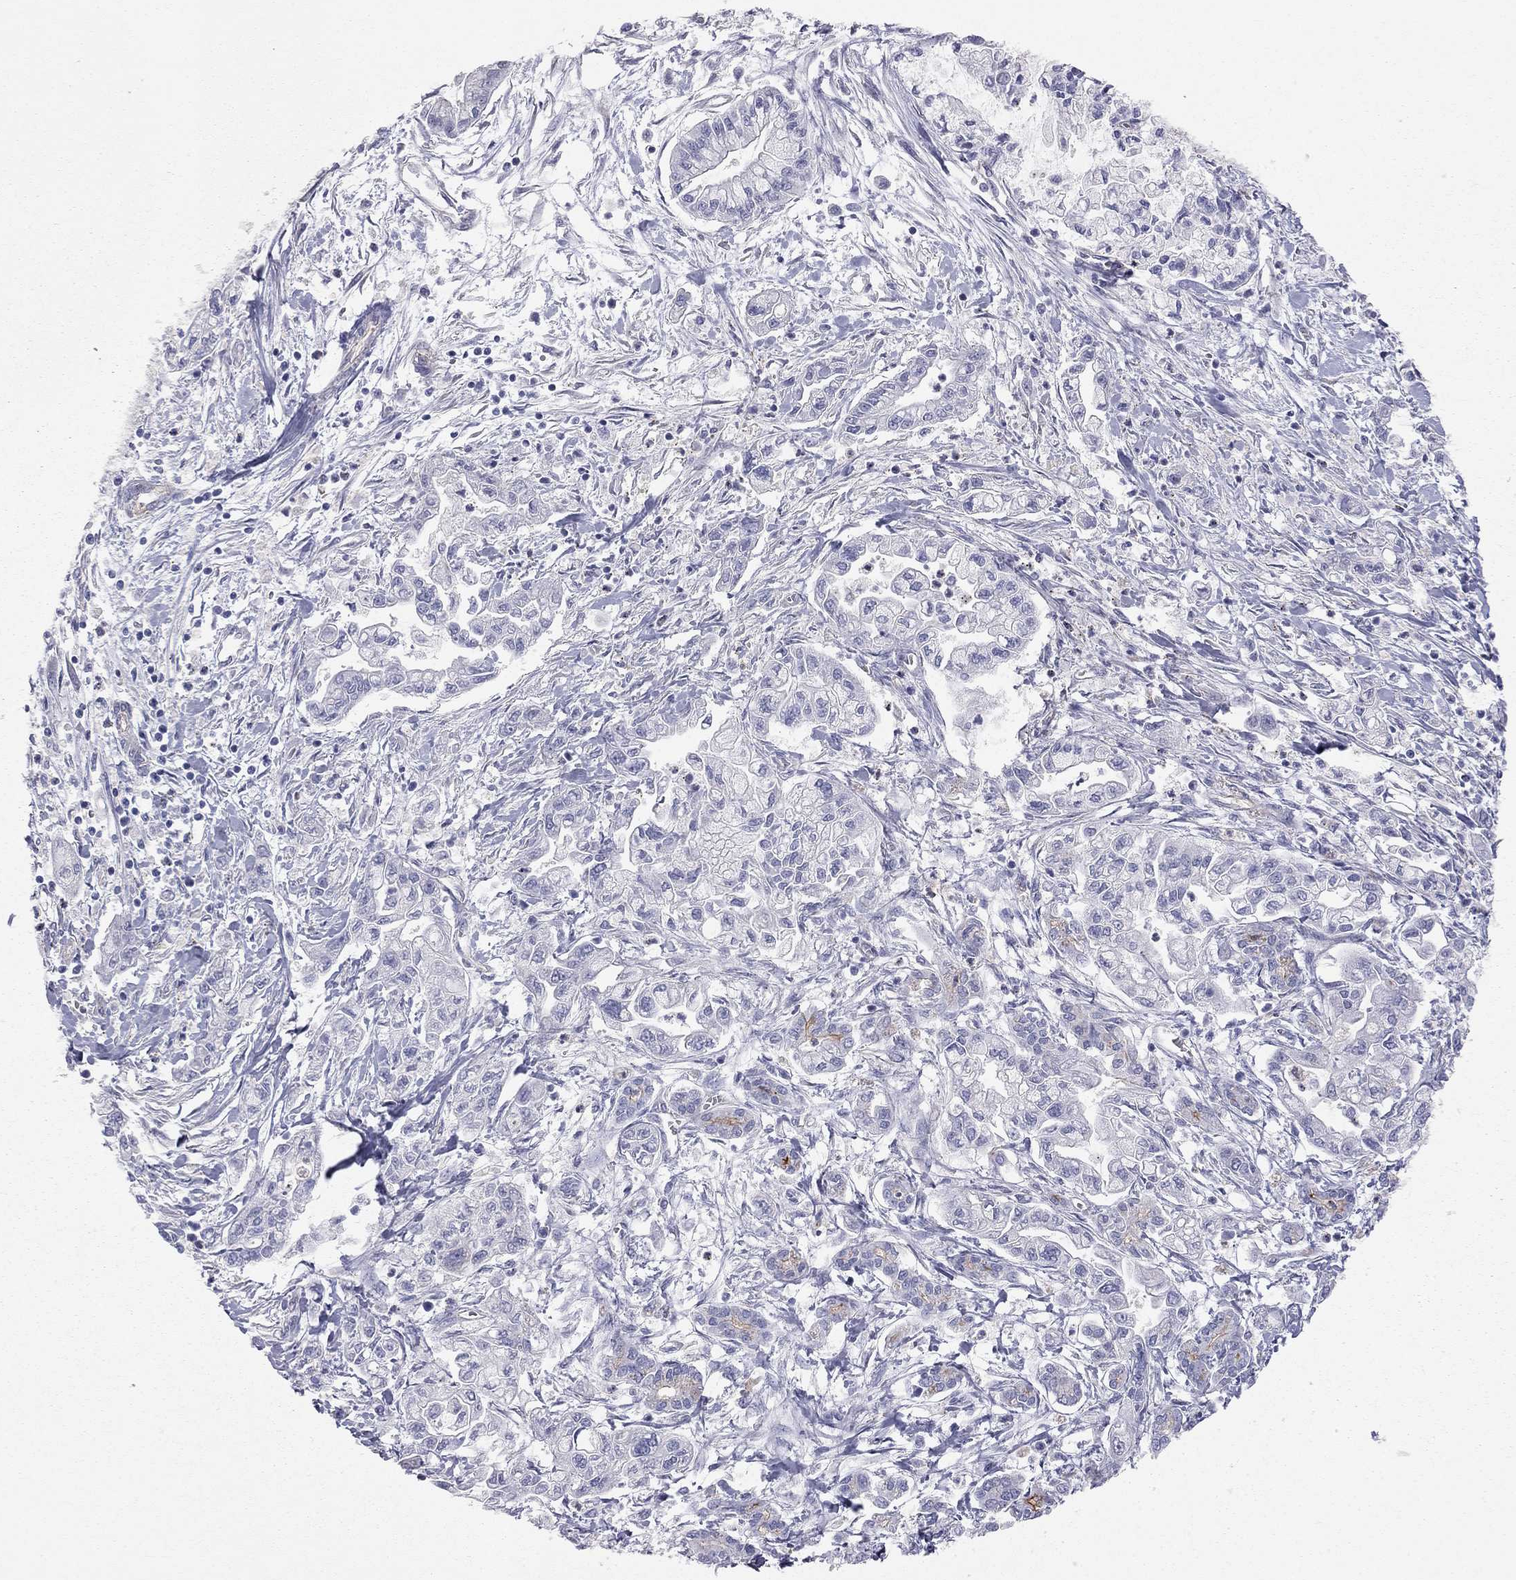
{"staining": {"intensity": "negative", "quantity": "none", "location": "none"}, "tissue": "pancreatic cancer", "cell_type": "Tumor cells", "image_type": "cancer", "snomed": [{"axis": "morphology", "description": "Adenocarcinoma, NOS"}, {"axis": "topography", "description": "Pancreas"}], "caption": "A histopathology image of human pancreatic cancer is negative for staining in tumor cells.", "gene": "GPRC5B", "patient": {"sex": "male", "age": 54}}